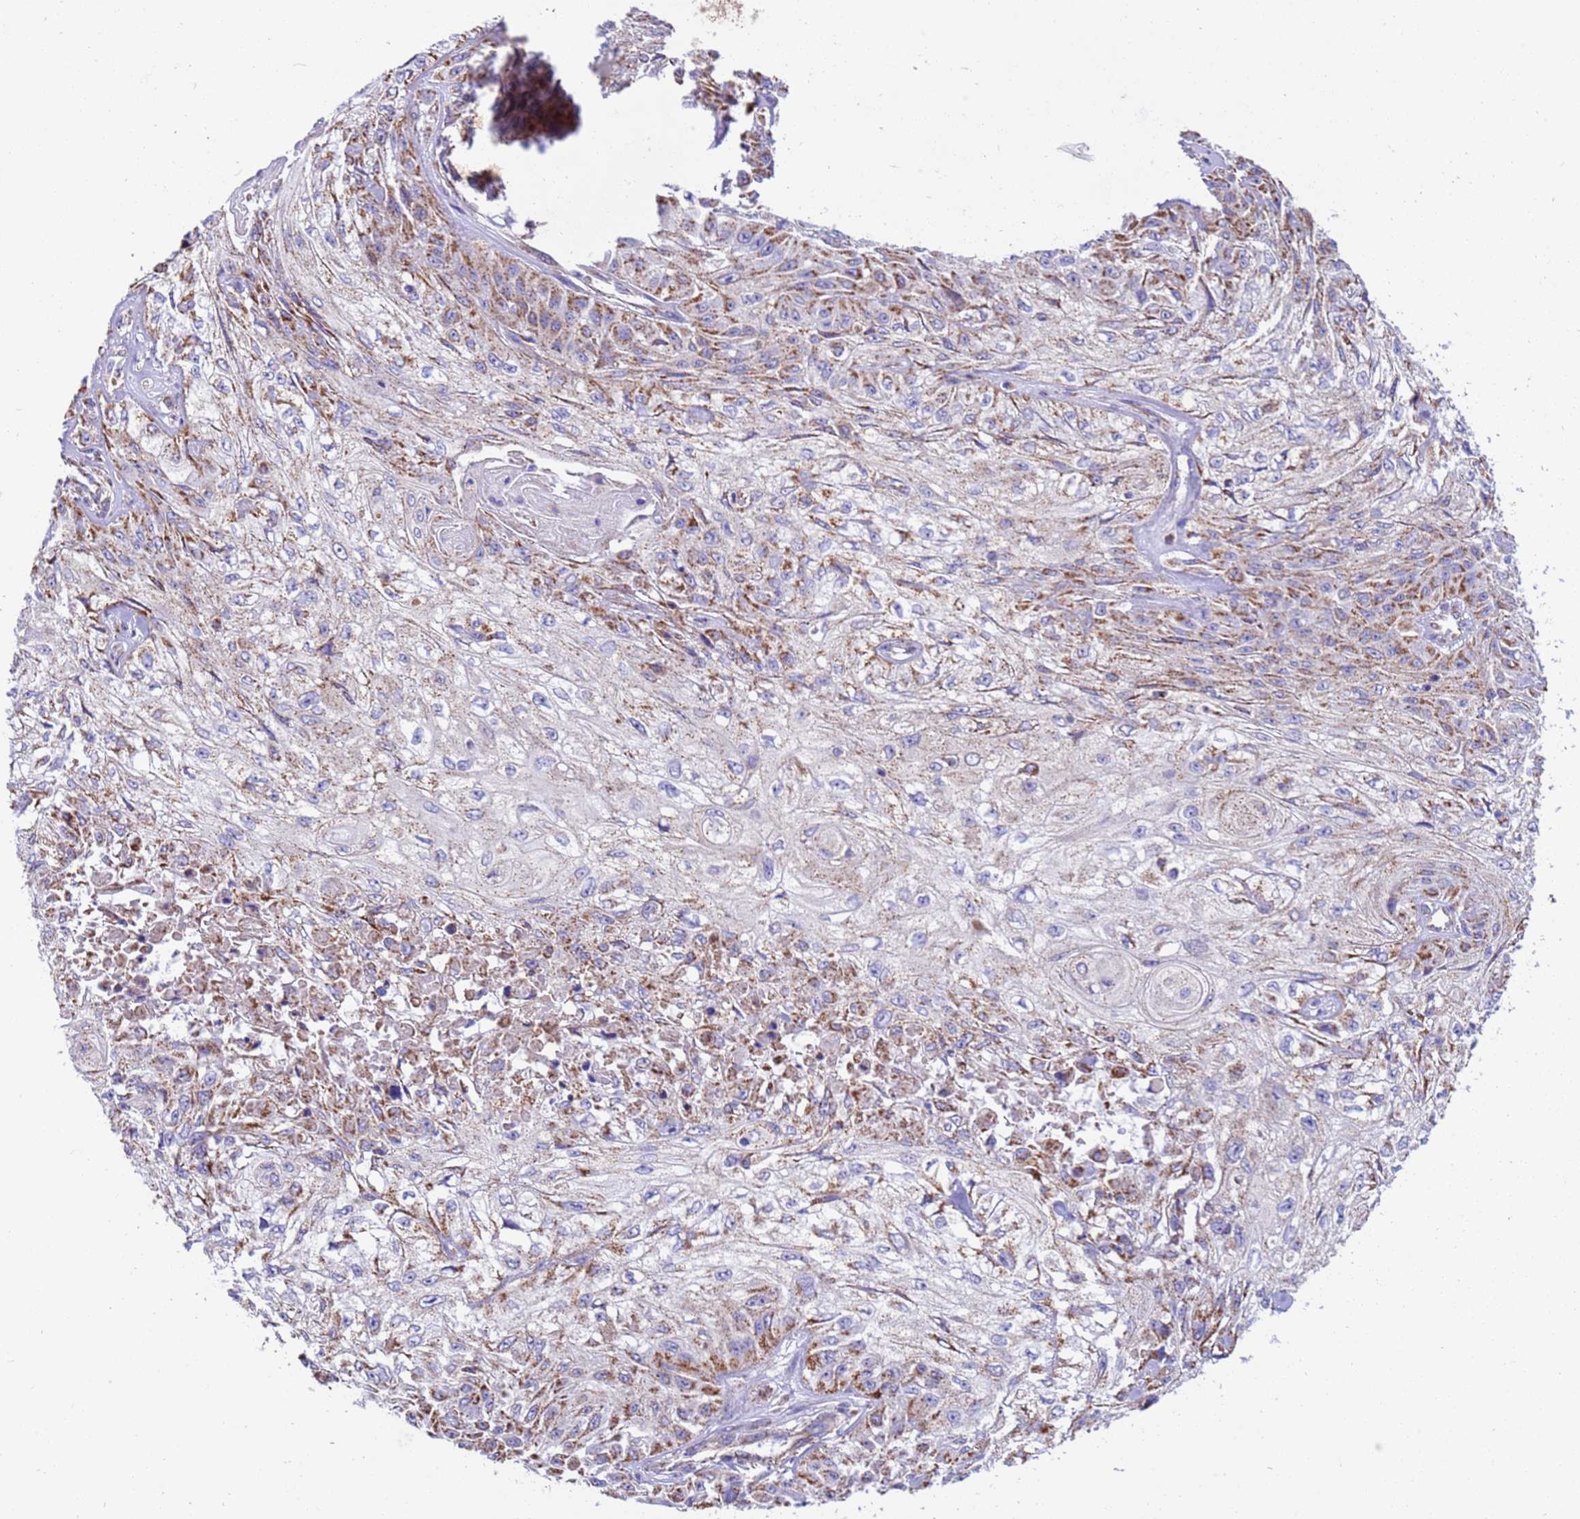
{"staining": {"intensity": "moderate", "quantity": "25%-75%", "location": "cytoplasmic/membranous"}, "tissue": "skin cancer", "cell_type": "Tumor cells", "image_type": "cancer", "snomed": [{"axis": "morphology", "description": "Squamous cell carcinoma, NOS"}, {"axis": "morphology", "description": "Squamous cell carcinoma, metastatic, NOS"}, {"axis": "topography", "description": "Skin"}, {"axis": "topography", "description": "Lymph node"}], "caption": "Human skin cancer stained for a protein (brown) exhibits moderate cytoplasmic/membranous positive positivity in about 25%-75% of tumor cells.", "gene": "RNF165", "patient": {"sex": "male", "age": 75}}